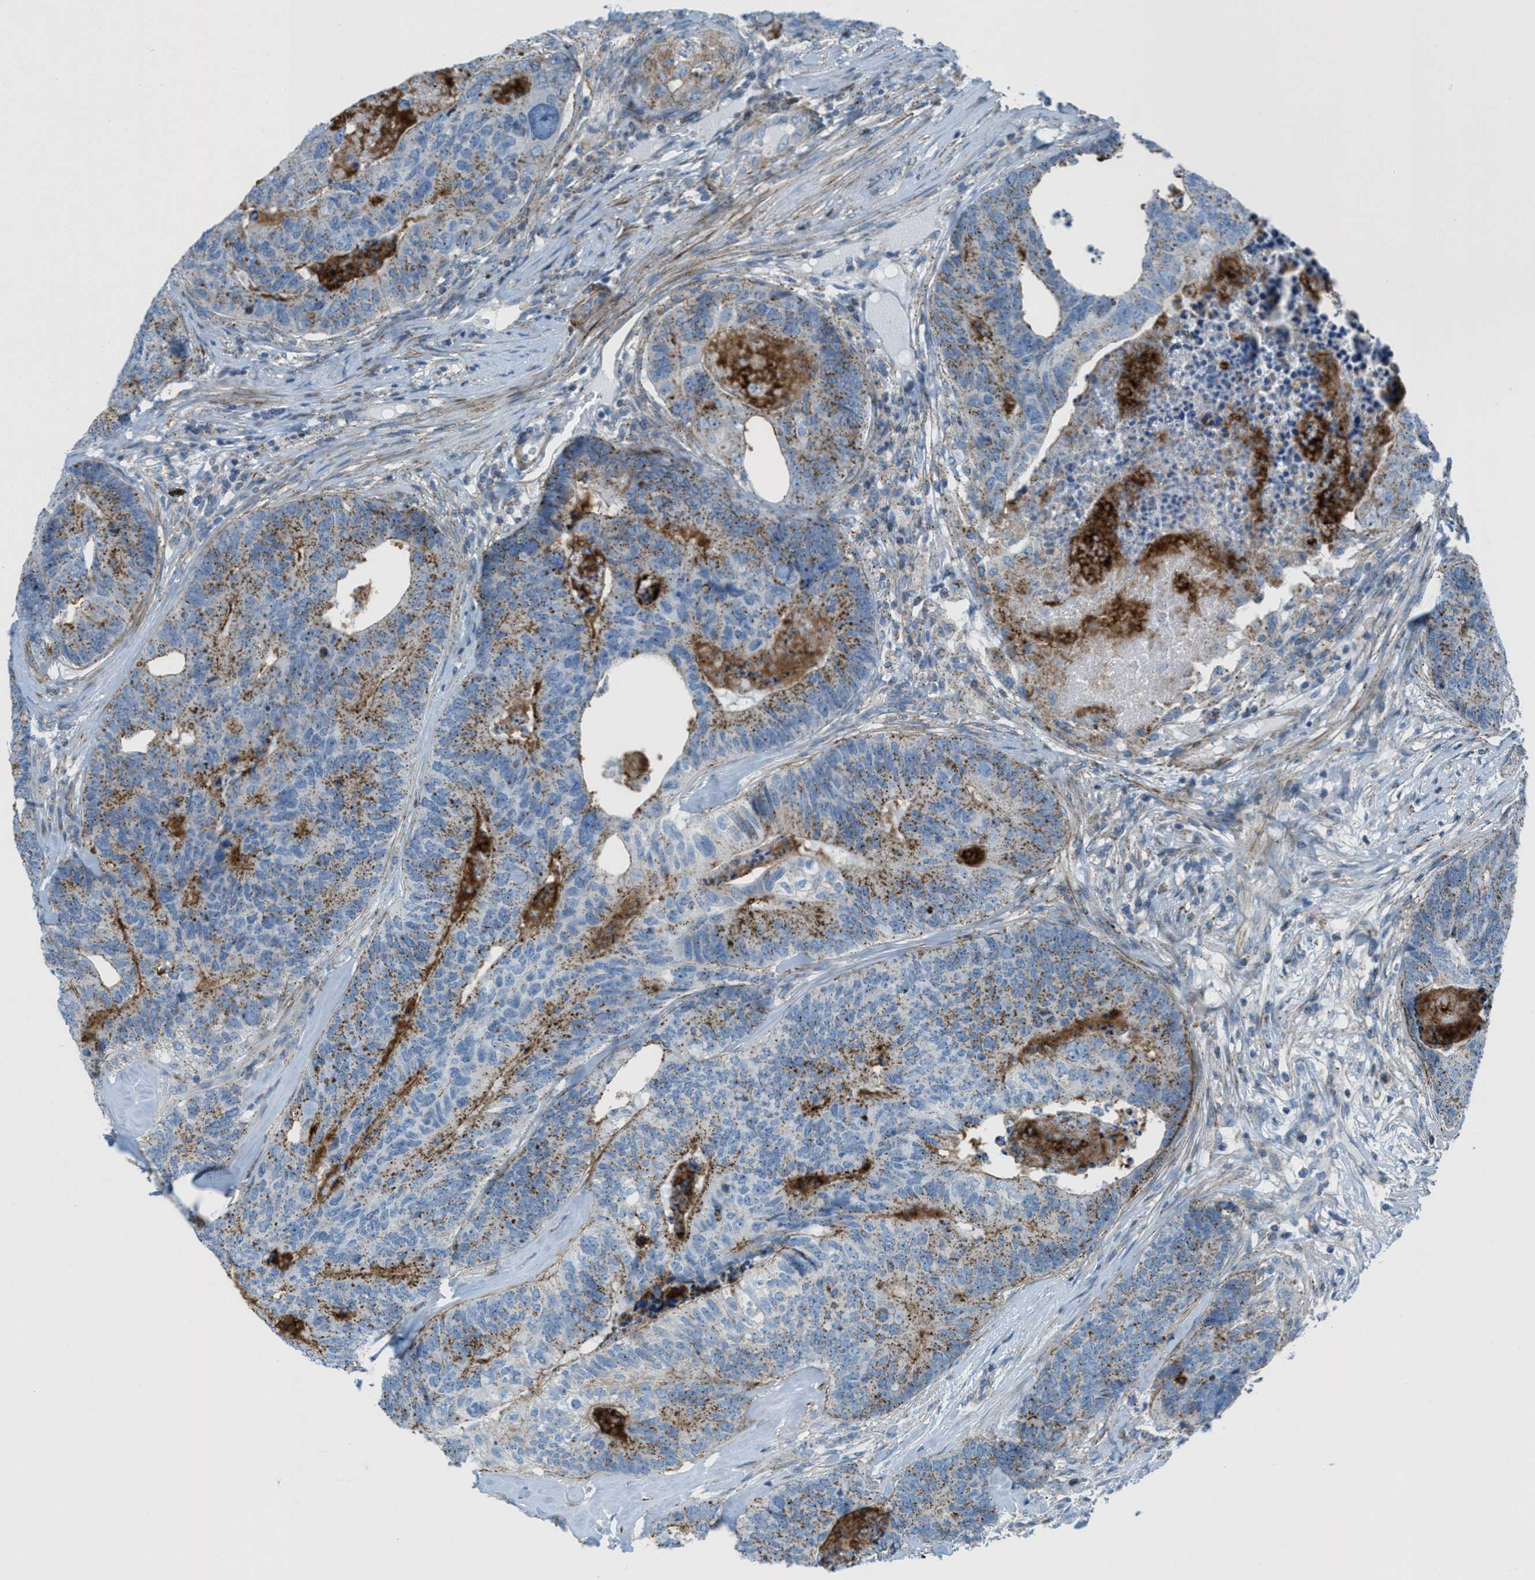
{"staining": {"intensity": "moderate", "quantity": ">75%", "location": "cytoplasmic/membranous"}, "tissue": "colorectal cancer", "cell_type": "Tumor cells", "image_type": "cancer", "snomed": [{"axis": "morphology", "description": "Adenocarcinoma, NOS"}, {"axis": "topography", "description": "Colon"}], "caption": "Protein analysis of colorectal adenocarcinoma tissue displays moderate cytoplasmic/membranous expression in about >75% of tumor cells.", "gene": "MFSD13A", "patient": {"sex": "female", "age": 67}}